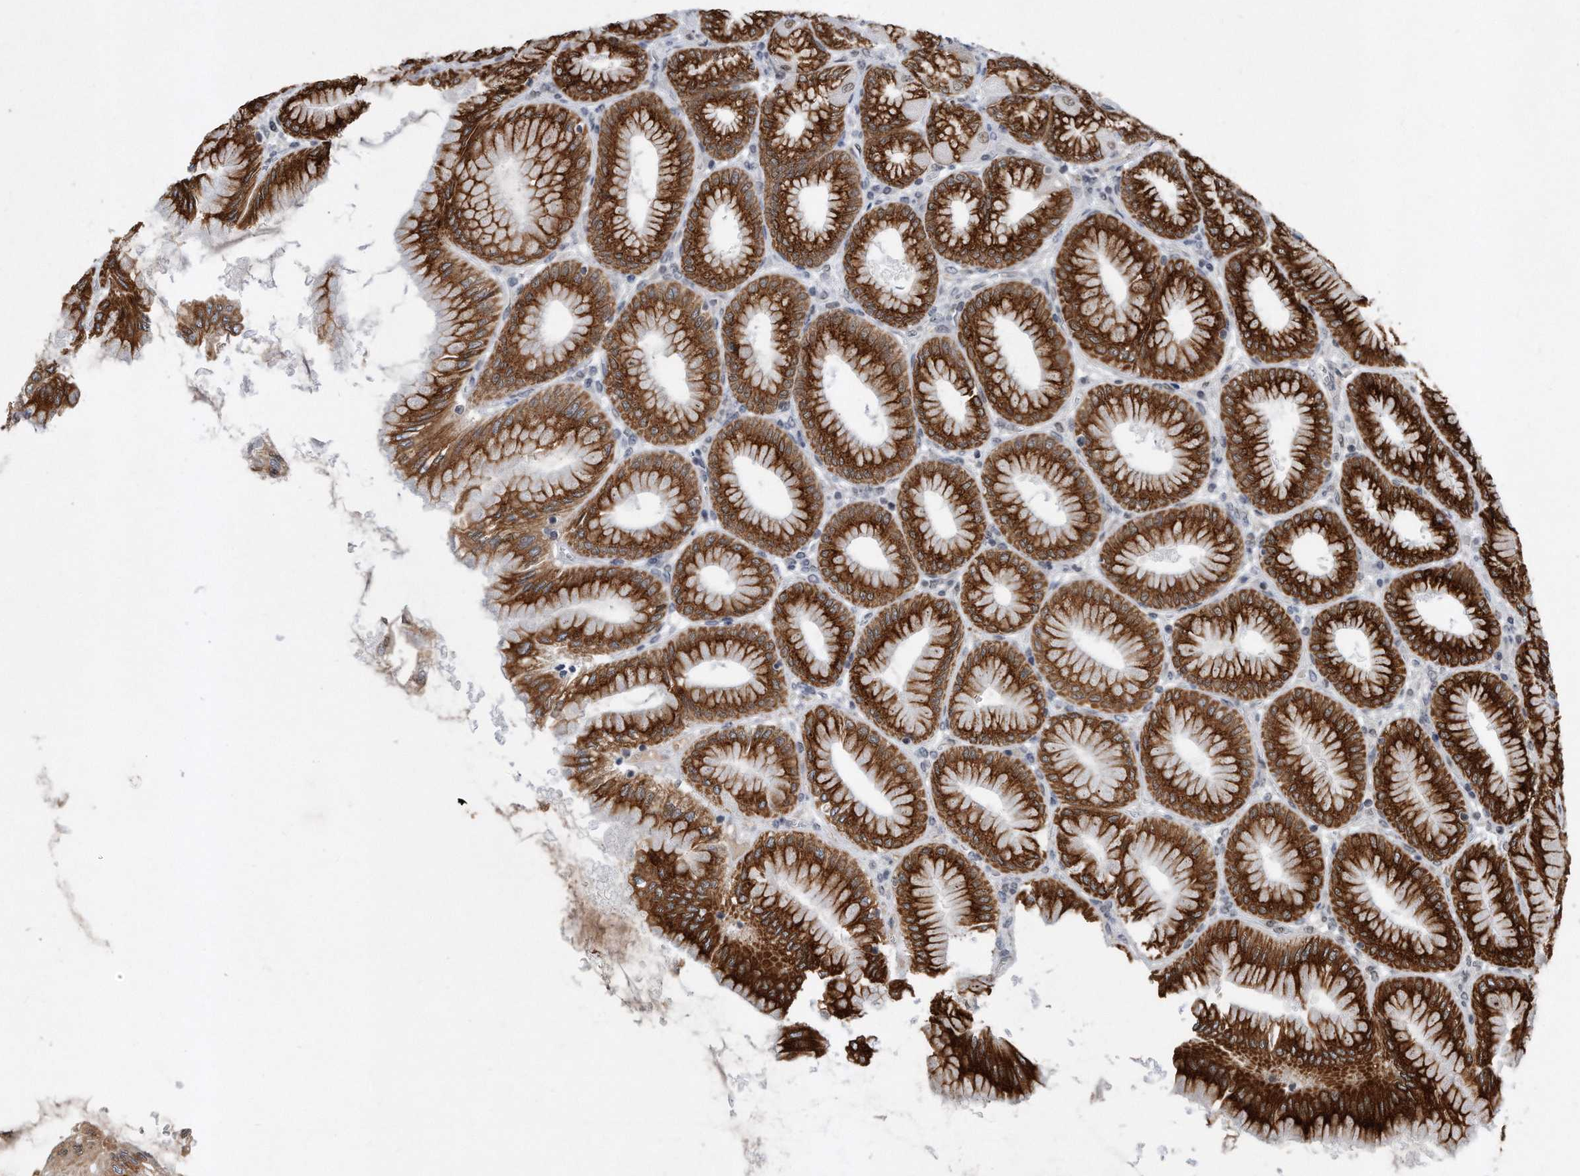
{"staining": {"intensity": "strong", "quantity": "25%-75%", "location": "cytoplasmic/membranous,nuclear"}, "tissue": "stomach", "cell_type": "Glandular cells", "image_type": "normal", "snomed": [{"axis": "morphology", "description": "Normal tissue, NOS"}, {"axis": "topography", "description": "Stomach, upper"}], "caption": "Immunohistochemical staining of normal human stomach exhibits 25%-75% levels of strong cytoplasmic/membranous,nuclear protein staining in approximately 25%-75% of glandular cells. Using DAB (brown) and hematoxylin (blue) stains, captured at high magnification using brightfield microscopy.", "gene": "TP53INP1", "patient": {"sex": "female", "age": 56}}